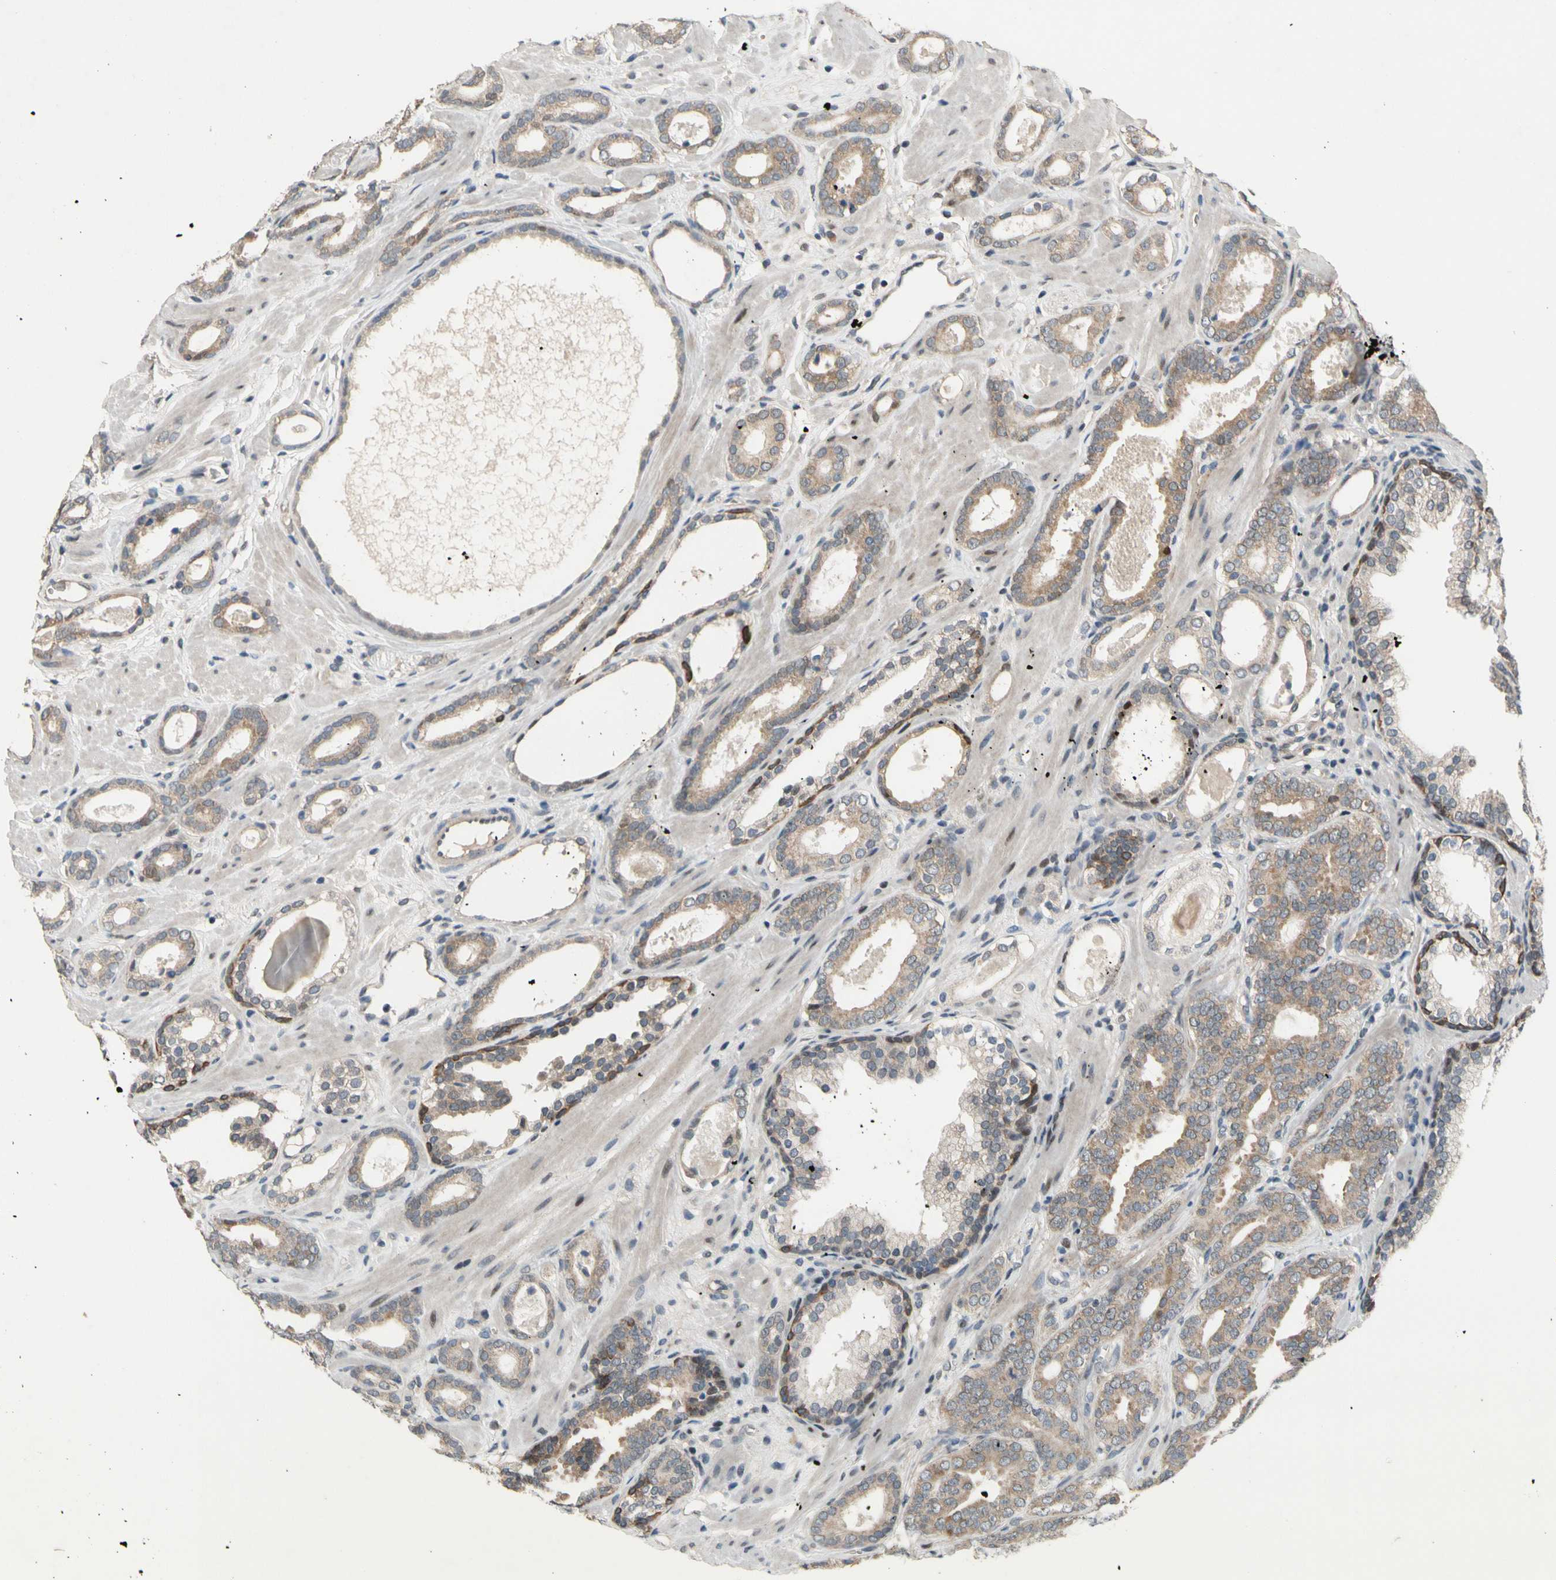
{"staining": {"intensity": "weak", "quantity": ">75%", "location": "cytoplasmic/membranous"}, "tissue": "prostate cancer", "cell_type": "Tumor cells", "image_type": "cancer", "snomed": [{"axis": "morphology", "description": "Adenocarcinoma, Low grade"}, {"axis": "topography", "description": "Prostate"}], "caption": "This is a micrograph of immunohistochemistry (IHC) staining of low-grade adenocarcinoma (prostate), which shows weak staining in the cytoplasmic/membranous of tumor cells.", "gene": "ZNF184", "patient": {"sex": "male", "age": 57}}